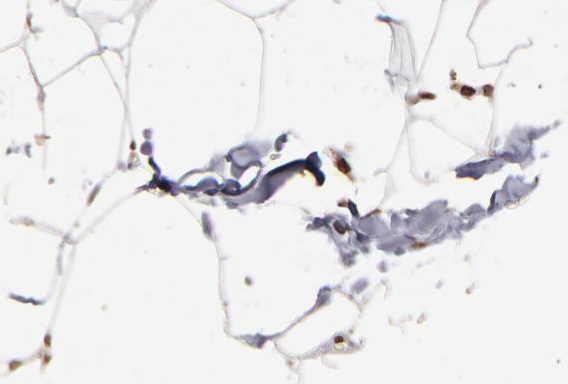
{"staining": {"intensity": "strong", "quantity": ">75%", "location": "cytoplasmic/membranous,nuclear"}, "tissue": "adipose tissue", "cell_type": "Adipocytes", "image_type": "normal", "snomed": [{"axis": "morphology", "description": "Normal tissue, NOS"}, {"axis": "morphology", "description": "Duct carcinoma"}, {"axis": "topography", "description": "Breast"}, {"axis": "topography", "description": "Adipose tissue"}], "caption": "Normal adipose tissue was stained to show a protein in brown. There is high levels of strong cytoplasmic/membranous,nuclear expression in approximately >75% of adipocytes.", "gene": "PUM3", "patient": {"sex": "female", "age": 37}}